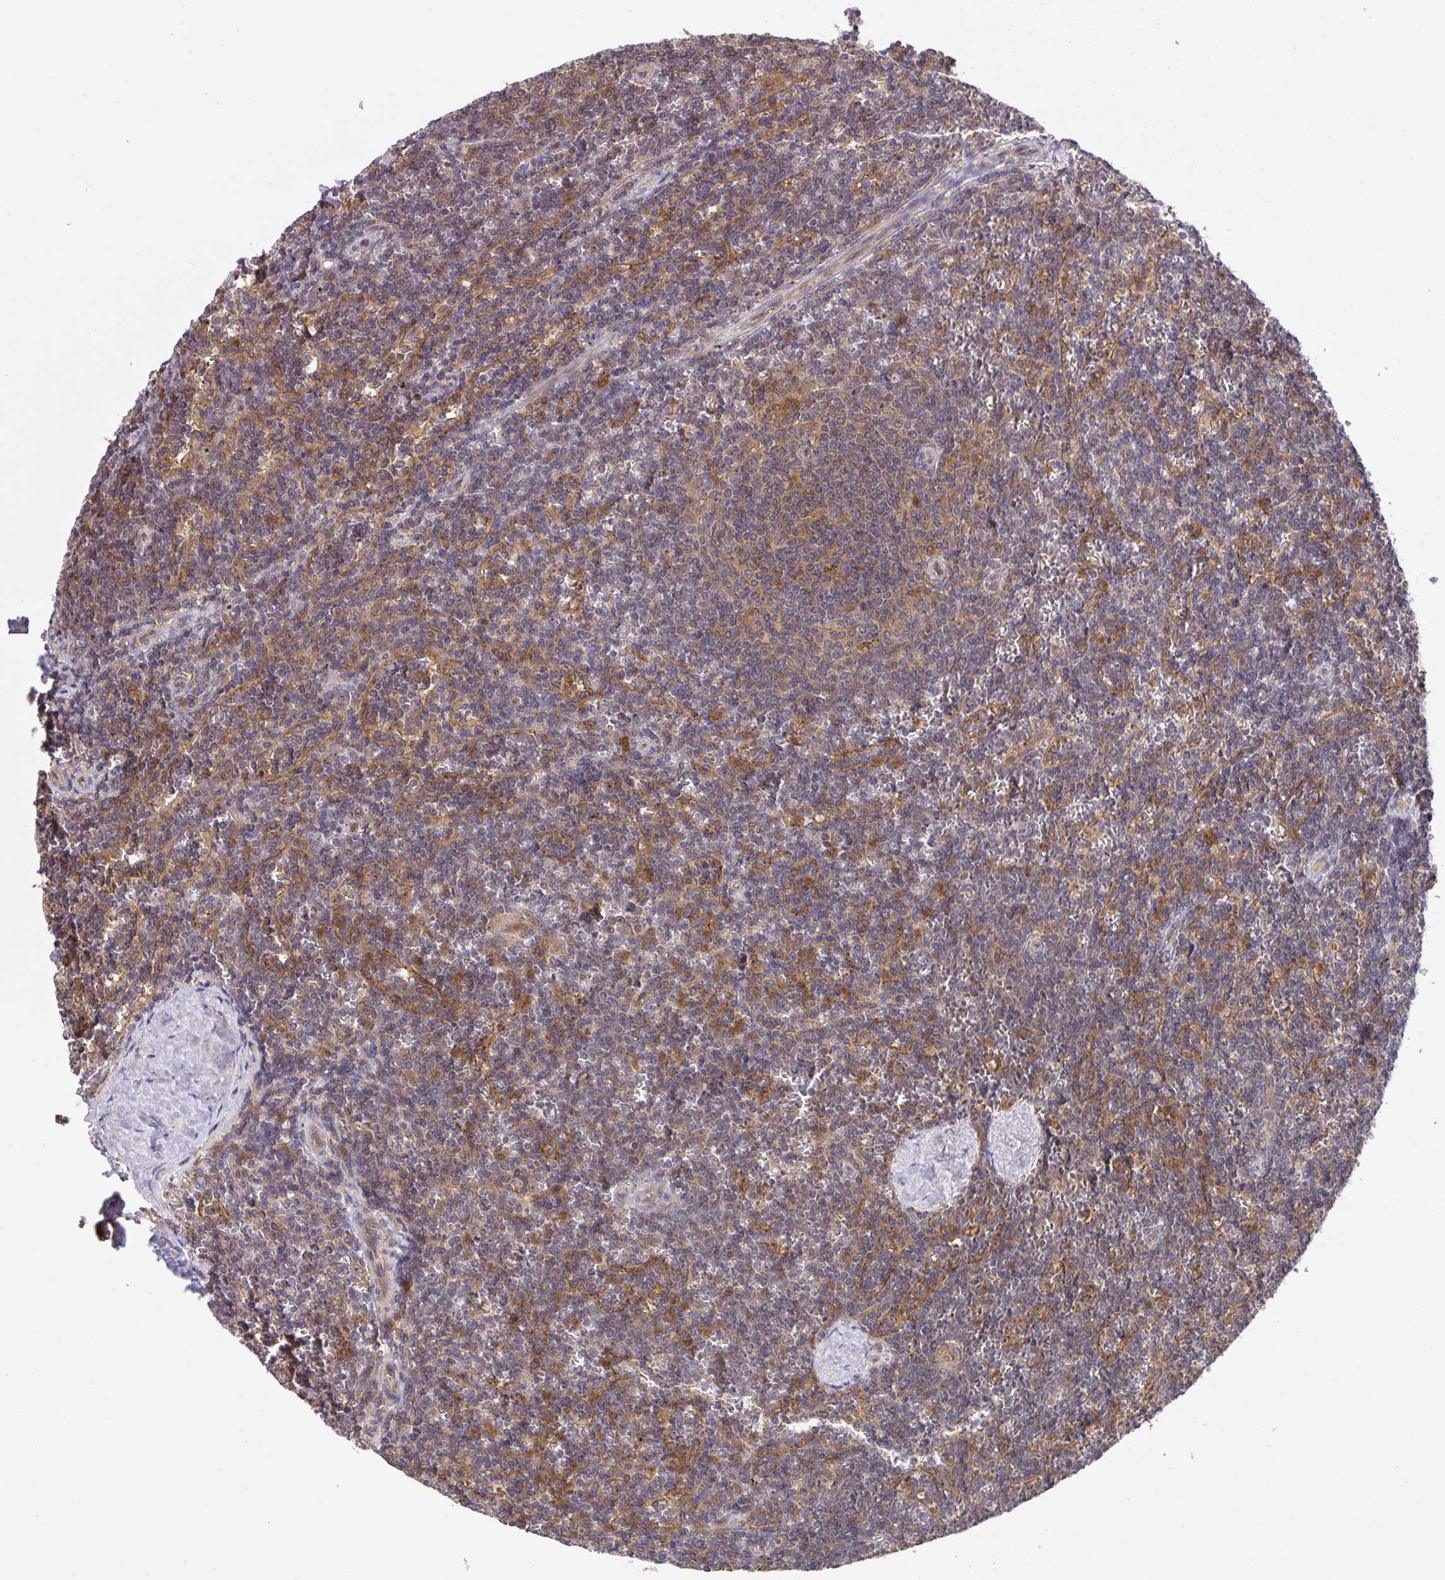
{"staining": {"intensity": "moderate", "quantity": "25%-75%", "location": "cytoplasmic/membranous"}, "tissue": "lymphoma", "cell_type": "Tumor cells", "image_type": "cancer", "snomed": [{"axis": "morphology", "description": "Malignant lymphoma, non-Hodgkin's type, Low grade"}, {"axis": "topography", "description": "Spleen"}], "caption": "Tumor cells demonstrate moderate cytoplasmic/membranous positivity in approximately 25%-75% of cells in lymphoma.", "gene": "TIGAR", "patient": {"sex": "male", "age": 78}}